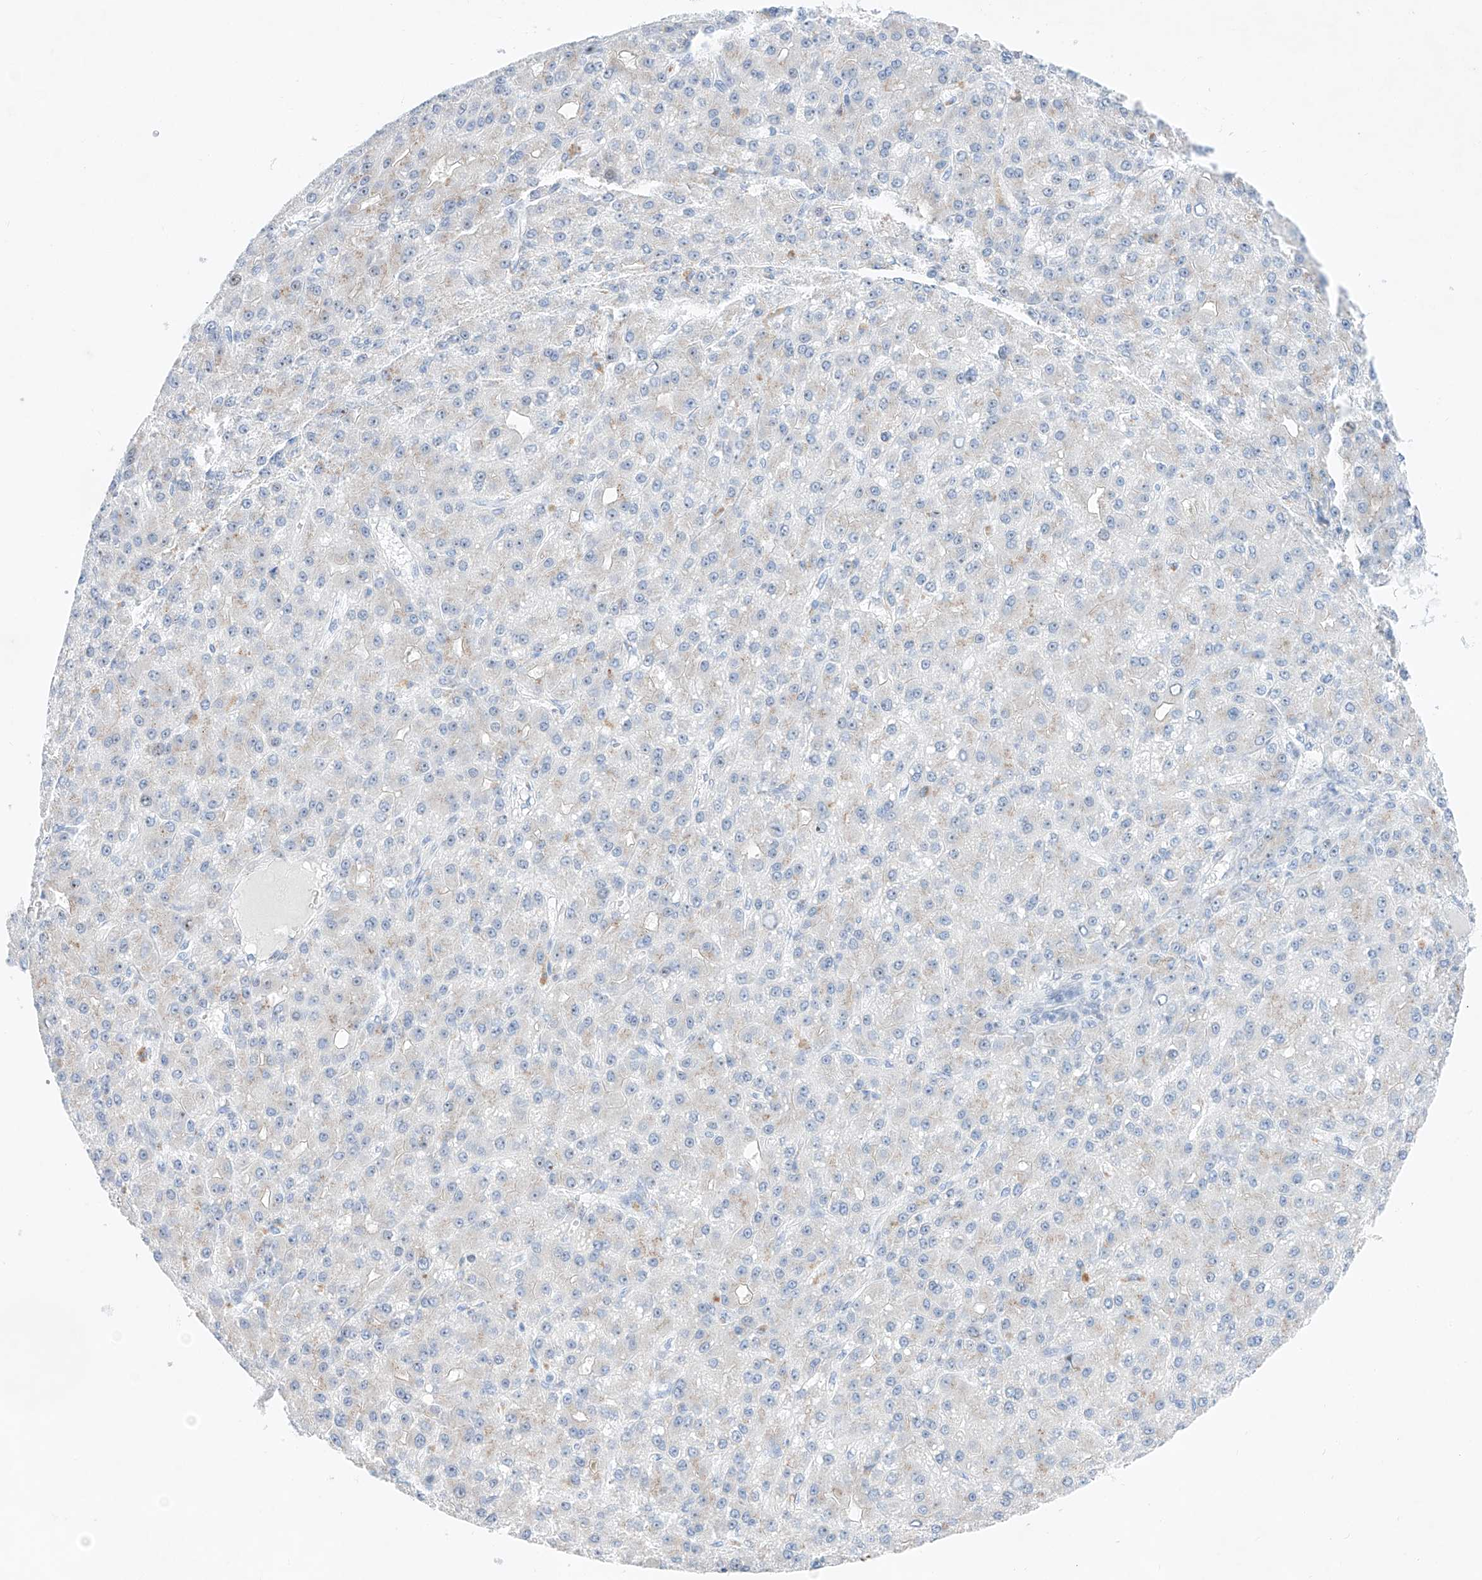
{"staining": {"intensity": "negative", "quantity": "none", "location": "none"}, "tissue": "liver cancer", "cell_type": "Tumor cells", "image_type": "cancer", "snomed": [{"axis": "morphology", "description": "Carcinoma, Hepatocellular, NOS"}, {"axis": "topography", "description": "Liver"}], "caption": "High power microscopy histopathology image of an IHC photomicrograph of liver hepatocellular carcinoma, revealing no significant positivity in tumor cells.", "gene": "NT5C3B", "patient": {"sex": "male", "age": 67}}